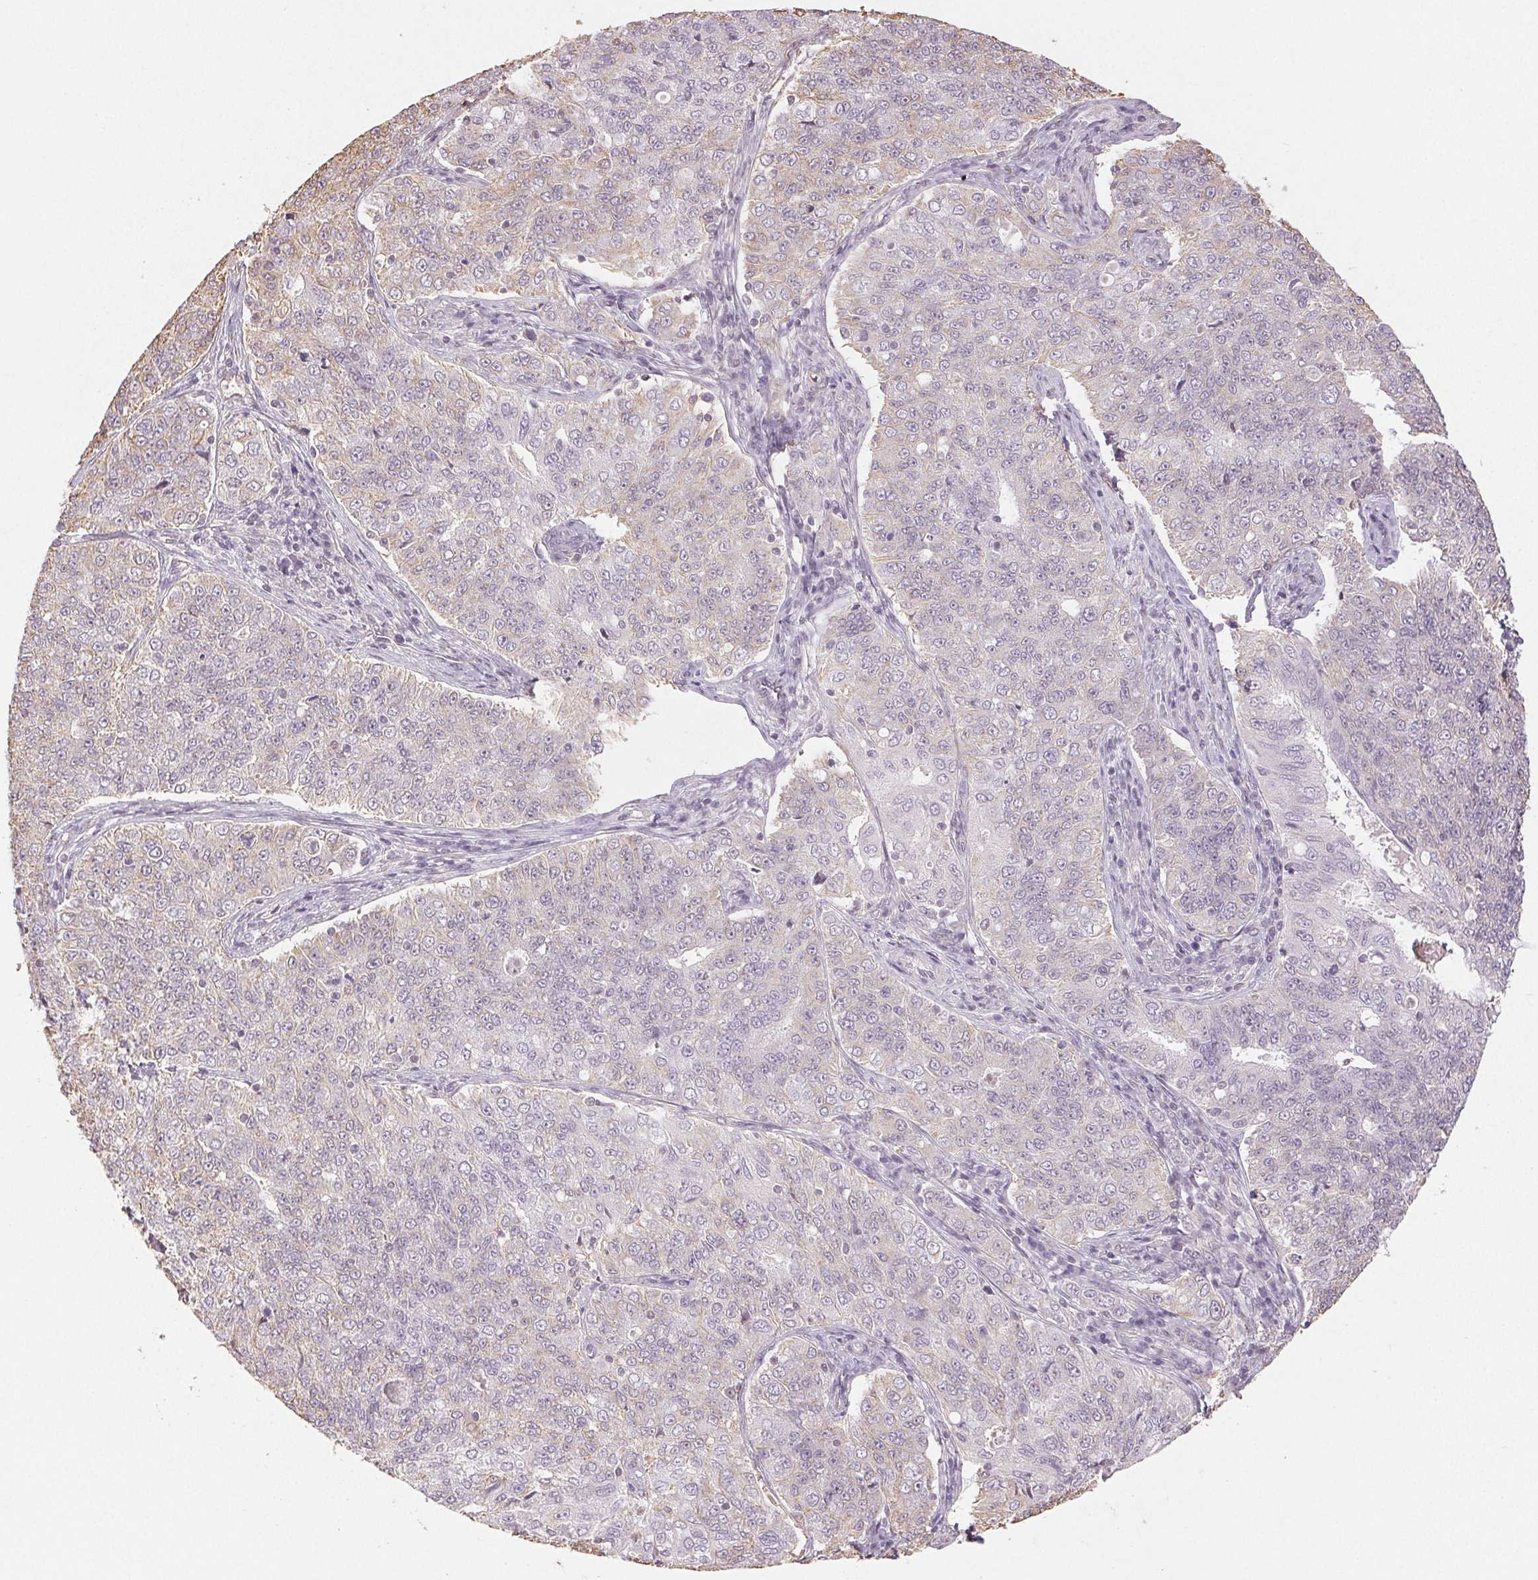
{"staining": {"intensity": "weak", "quantity": "<25%", "location": "cytoplasmic/membranous"}, "tissue": "endometrial cancer", "cell_type": "Tumor cells", "image_type": "cancer", "snomed": [{"axis": "morphology", "description": "Adenocarcinoma, NOS"}, {"axis": "topography", "description": "Endometrium"}], "caption": "An immunohistochemistry (IHC) micrograph of endometrial cancer (adenocarcinoma) is shown. There is no staining in tumor cells of endometrial cancer (adenocarcinoma). The staining was performed using DAB to visualize the protein expression in brown, while the nuclei were stained in blue with hematoxylin (Magnification: 20x).", "gene": "COL7A1", "patient": {"sex": "female", "age": 43}}